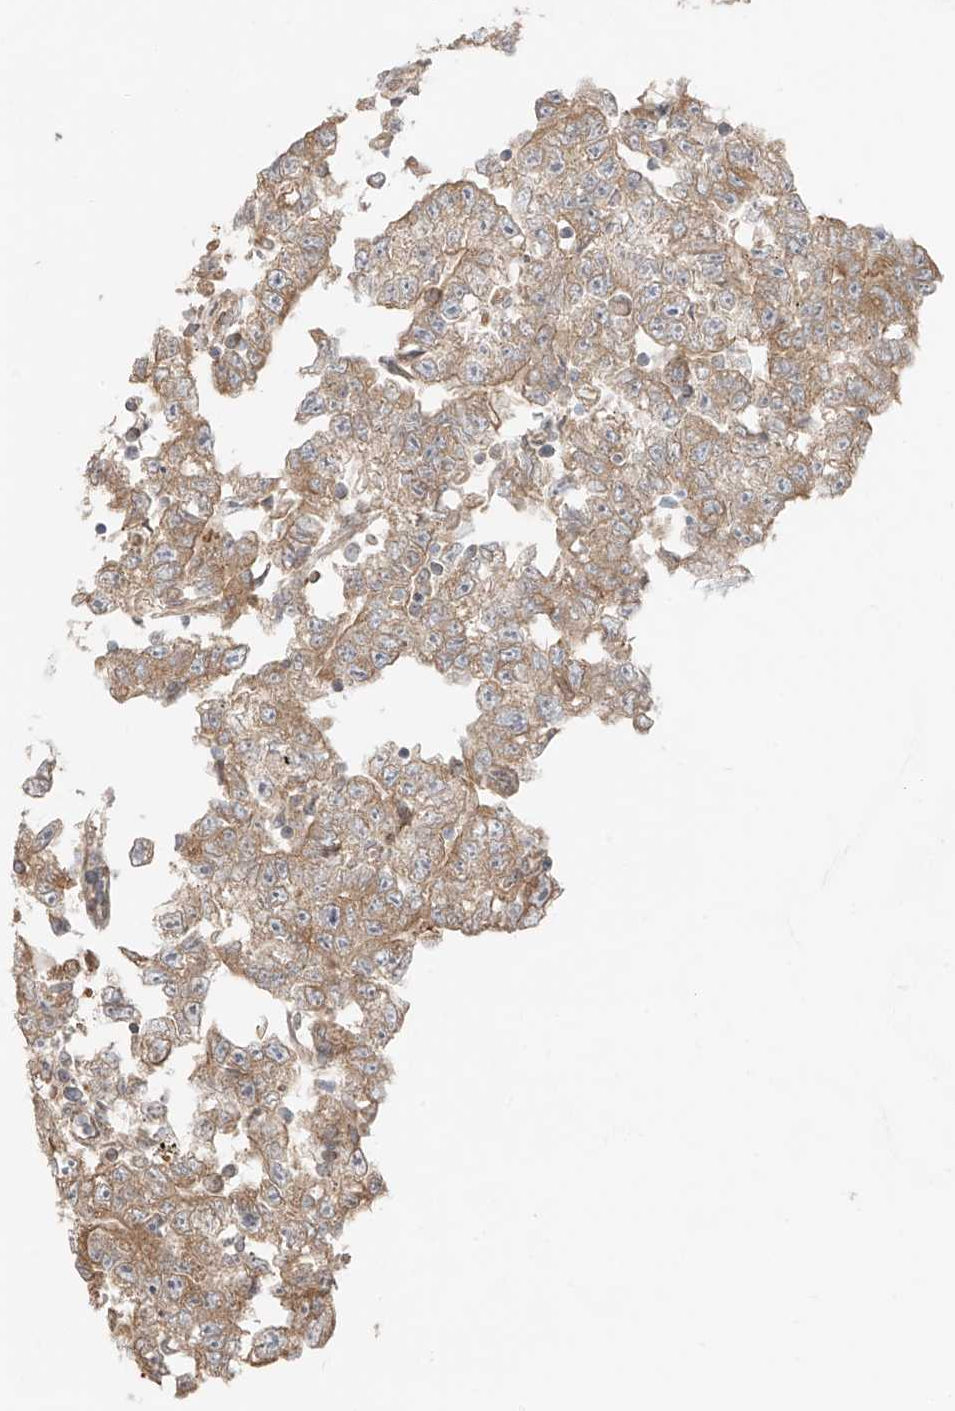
{"staining": {"intensity": "moderate", "quantity": "<25%", "location": "cytoplasmic/membranous"}, "tissue": "testis cancer", "cell_type": "Tumor cells", "image_type": "cancer", "snomed": [{"axis": "morphology", "description": "Carcinoma, Embryonal, NOS"}, {"axis": "topography", "description": "Testis"}], "caption": "The micrograph exhibits staining of testis cancer, revealing moderate cytoplasmic/membranous protein positivity (brown color) within tumor cells. The staining is performed using DAB brown chromogen to label protein expression. The nuclei are counter-stained blue using hematoxylin.", "gene": "CEP162", "patient": {"sex": "male", "age": 25}}